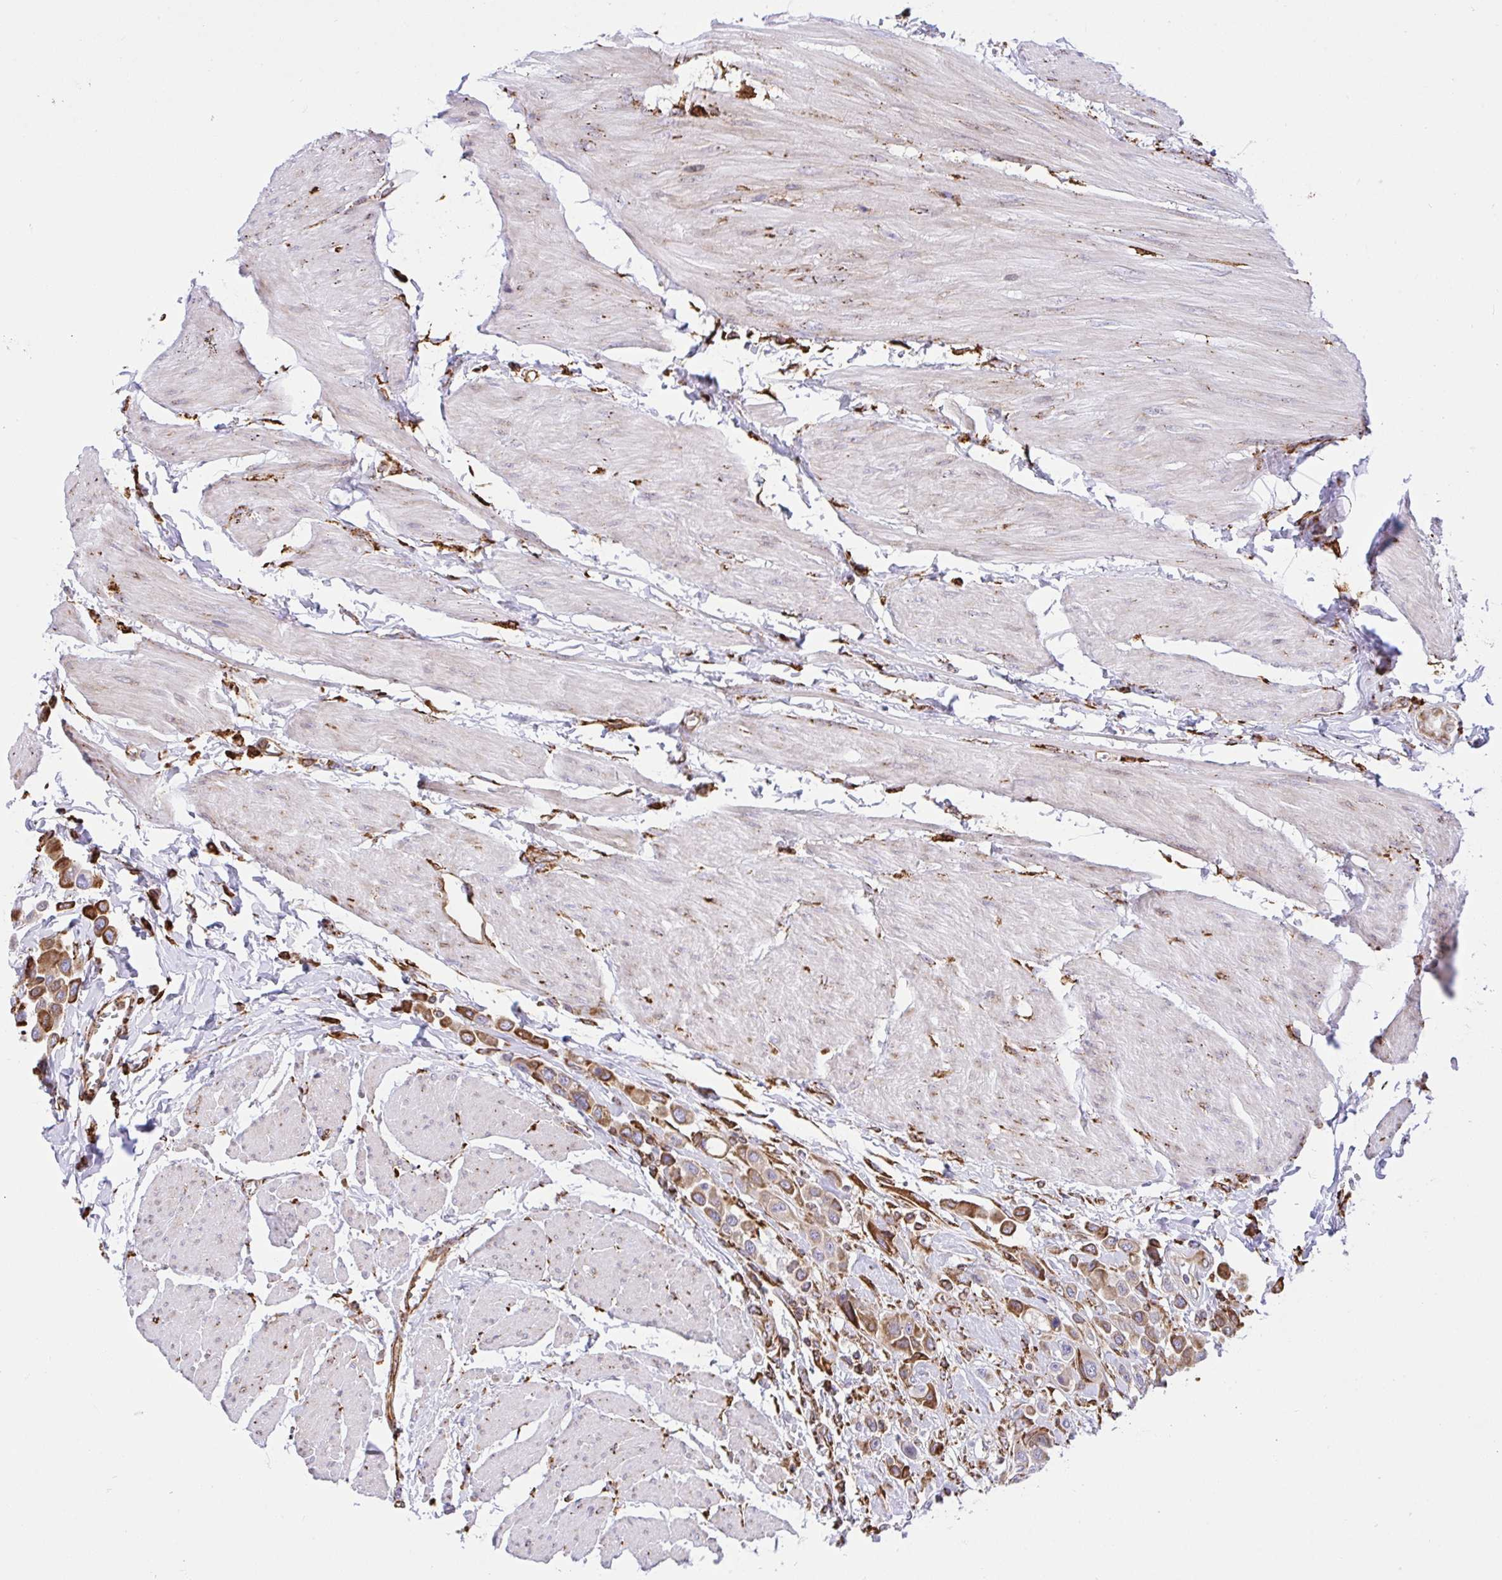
{"staining": {"intensity": "moderate", "quantity": ">75%", "location": "cytoplasmic/membranous"}, "tissue": "urothelial cancer", "cell_type": "Tumor cells", "image_type": "cancer", "snomed": [{"axis": "morphology", "description": "Urothelial carcinoma, High grade"}, {"axis": "topography", "description": "Urinary bladder"}], "caption": "The image demonstrates a brown stain indicating the presence of a protein in the cytoplasmic/membranous of tumor cells in high-grade urothelial carcinoma.", "gene": "CLGN", "patient": {"sex": "male", "age": 50}}